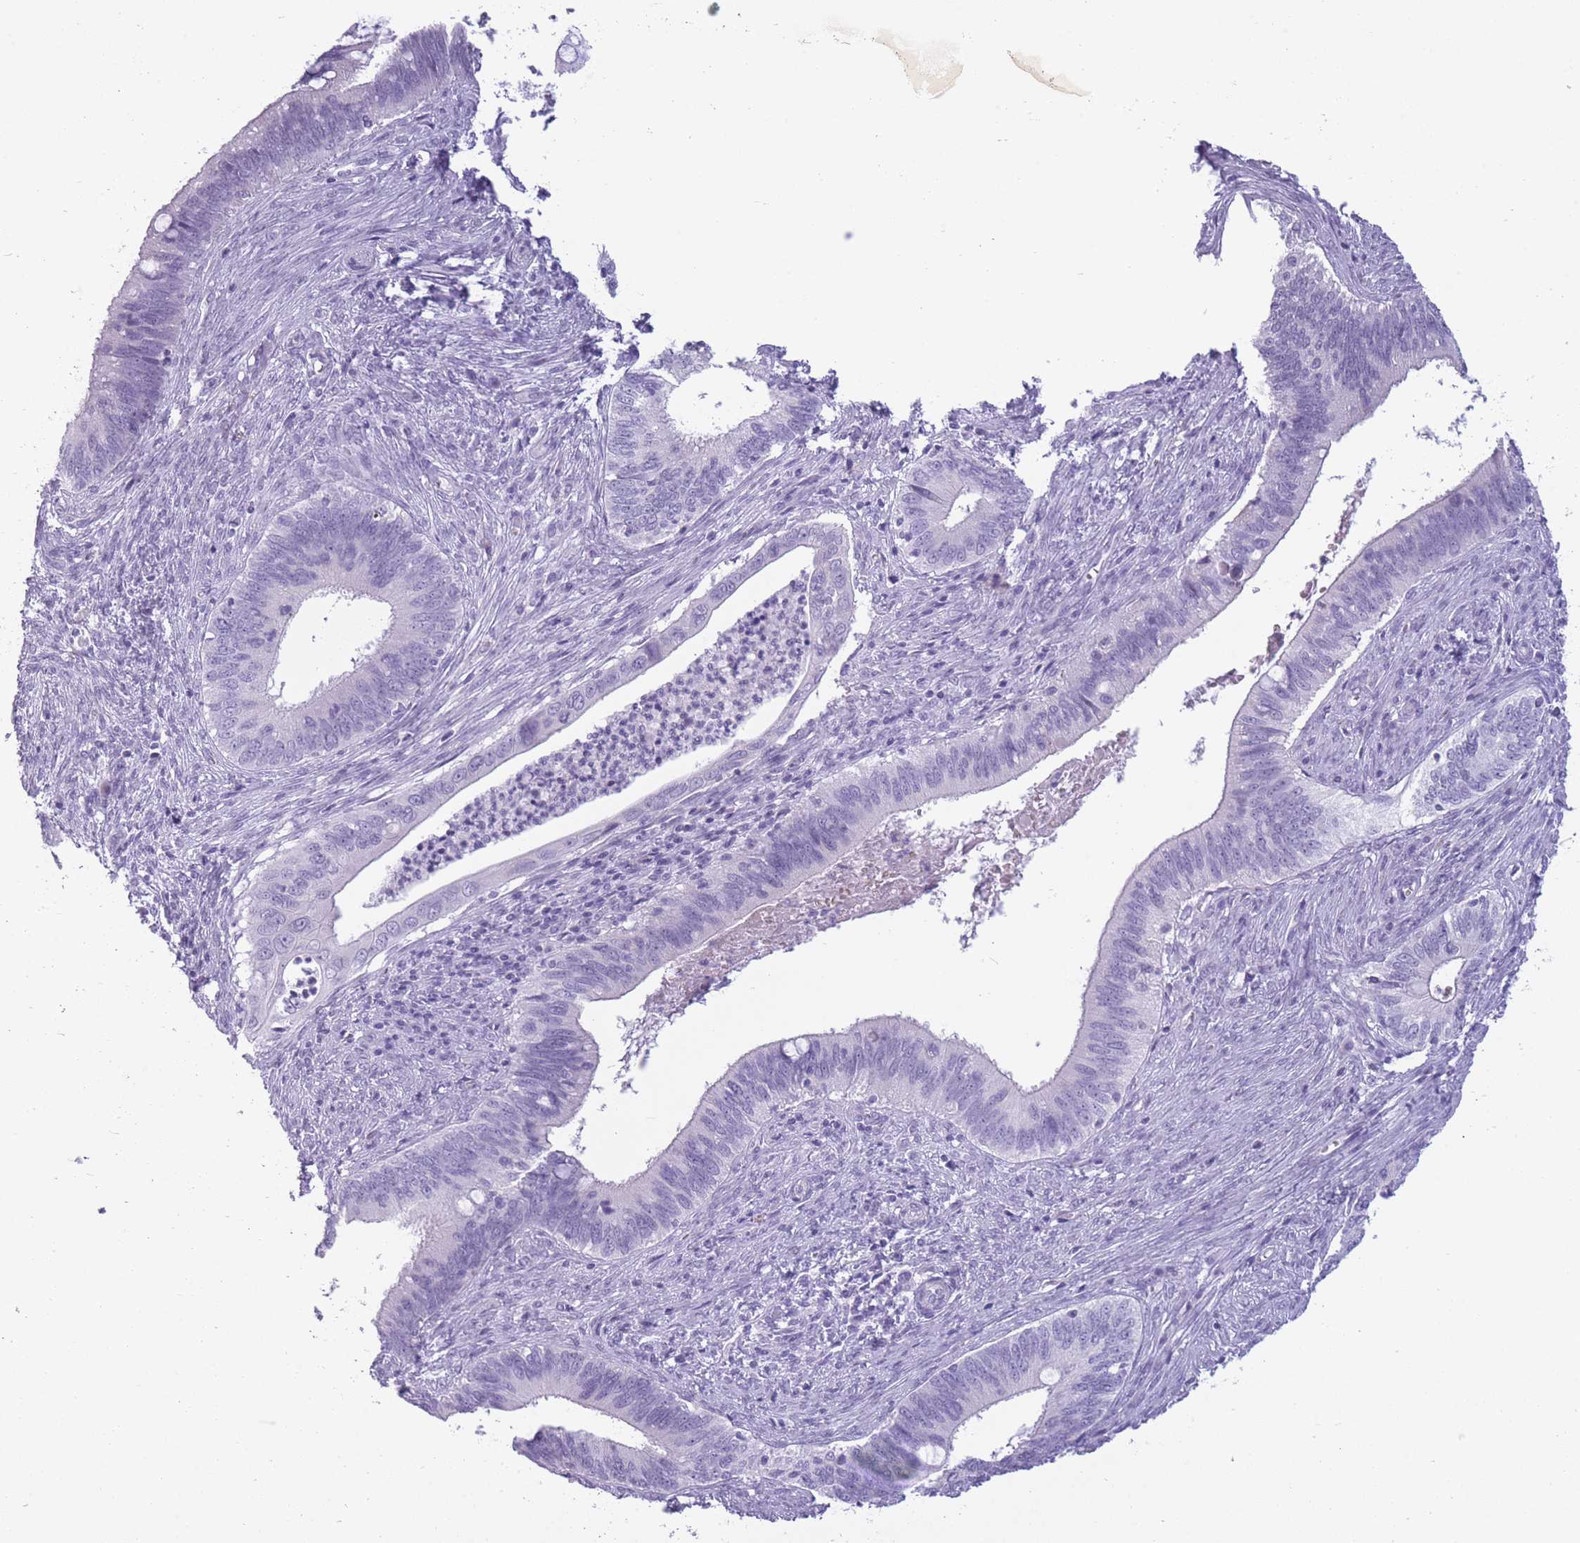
{"staining": {"intensity": "negative", "quantity": "none", "location": "none"}, "tissue": "cervical cancer", "cell_type": "Tumor cells", "image_type": "cancer", "snomed": [{"axis": "morphology", "description": "Adenocarcinoma, NOS"}, {"axis": "topography", "description": "Cervix"}], "caption": "The IHC histopathology image has no significant positivity in tumor cells of cervical cancer (adenocarcinoma) tissue.", "gene": "GOLGA6D", "patient": {"sex": "female", "age": 42}}